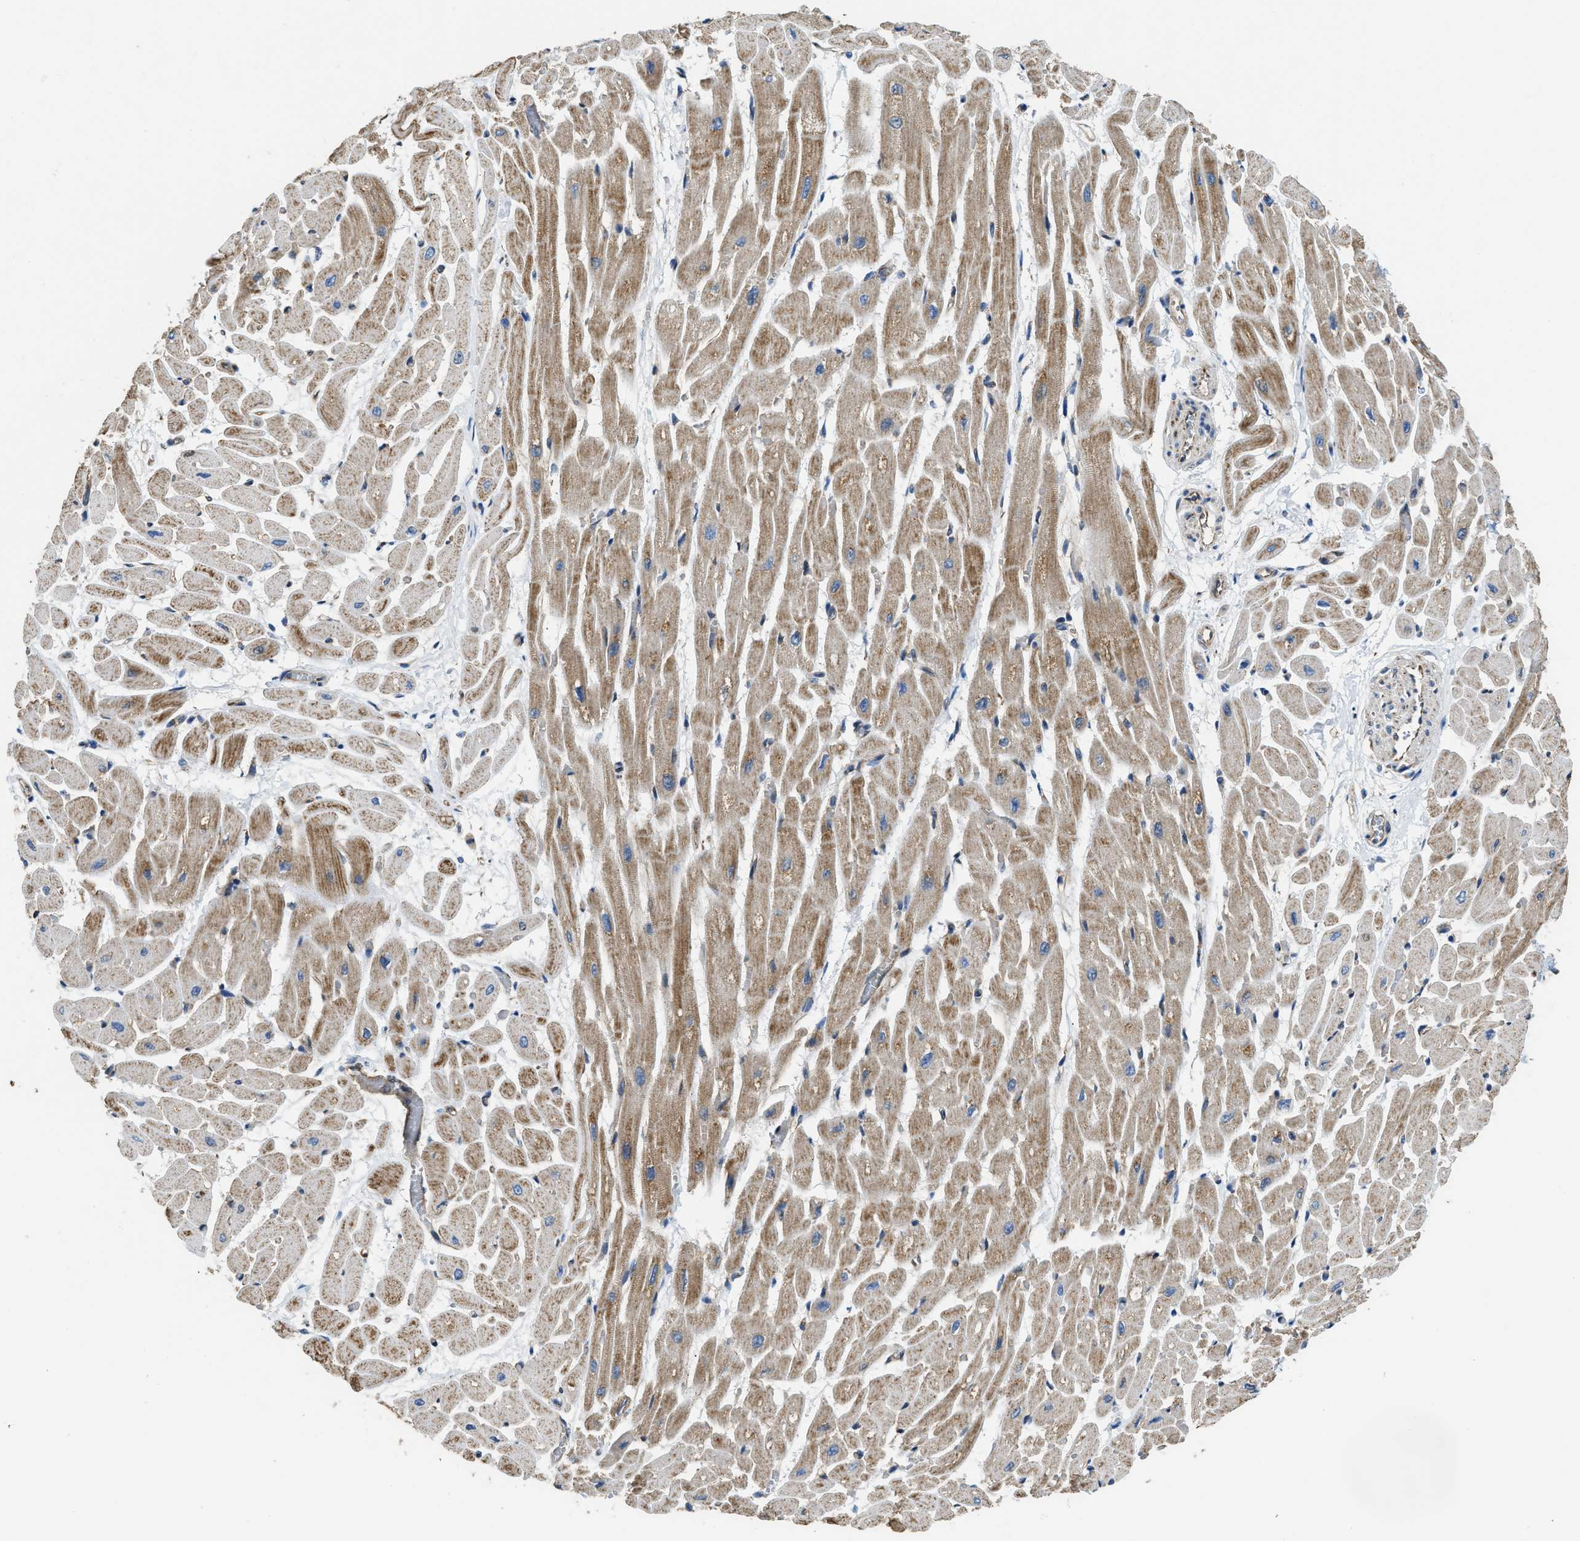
{"staining": {"intensity": "moderate", "quantity": ">75%", "location": "cytoplasmic/membranous"}, "tissue": "heart muscle", "cell_type": "Cardiomyocytes", "image_type": "normal", "snomed": [{"axis": "morphology", "description": "Normal tissue, NOS"}, {"axis": "topography", "description": "Heart"}], "caption": "Benign heart muscle exhibits moderate cytoplasmic/membranous staining in about >75% of cardiomyocytes (DAB (3,3'-diaminobenzidine) IHC, brown staining for protein, blue staining for nuclei)..", "gene": "STK33", "patient": {"sex": "male", "age": 45}}